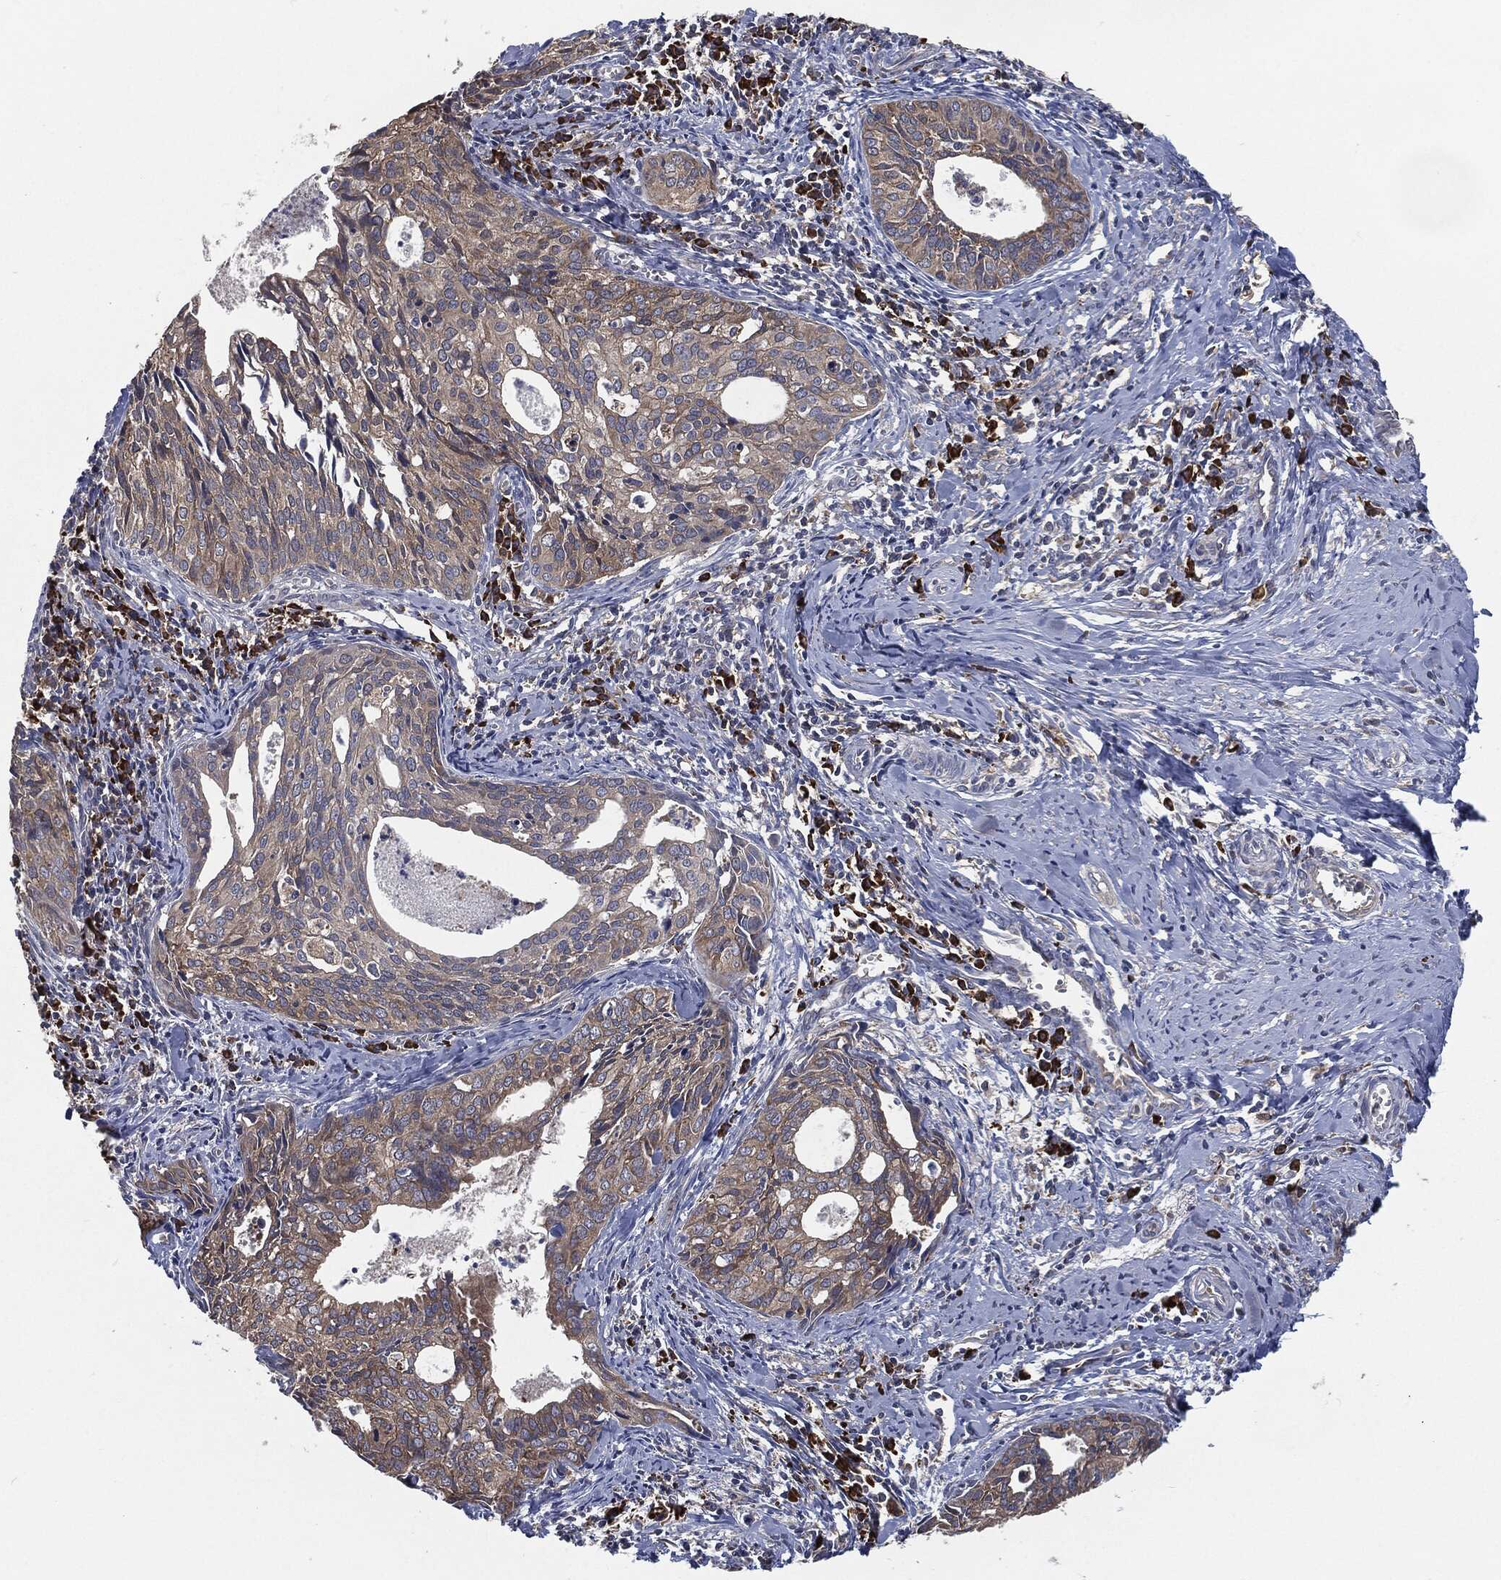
{"staining": {"intensity": "weak", "quantity": "<25%", "location": "cytoplasmic/membranous"}, "tissue": "cervical cancer", "cell_type": "Tumor cells", "image_type": "cancer", "snomed": [{"axis": "morphology", "description": "Squamous cell carcinoma, NOS"}, {"axis": "topography", "description": "Cervix"}], "caption": "DAB immunohistochemical staining of cervical cancer (squamous cell carcinoma) demonstrates no significant staining in tumor cells.", "gene": "PRDX4", "patient": {"sex": "female", "age": 29}}